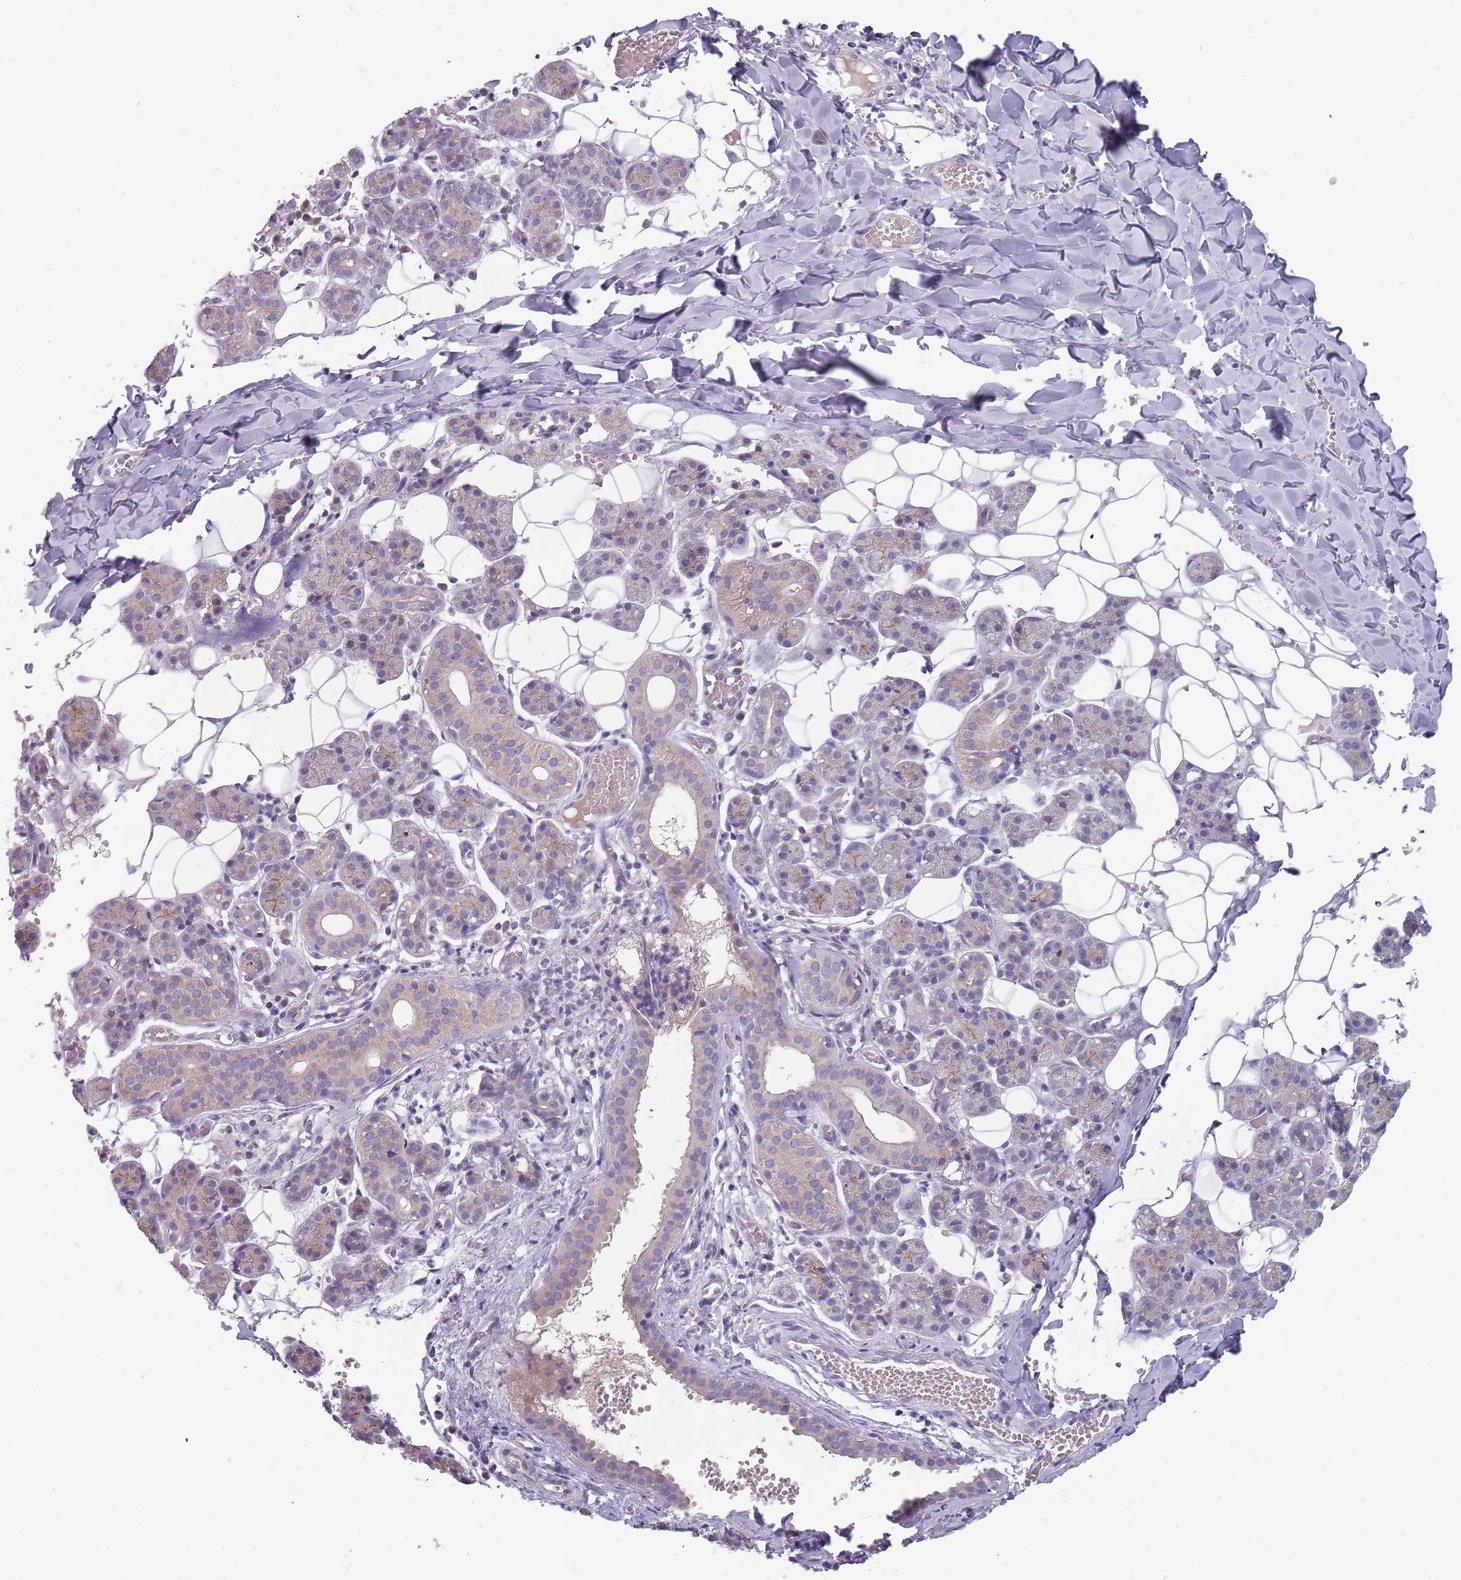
{"staining": {"intensity": "weak", "quantity": "25%-75%", "location": "cytoplasmic/membranous"}, "tissue": "salivary gland", "cell_type": "Glandular cells", "image_type": "normal", "snomed": [{"axis": "morphology", "description": "Normal tissue, NOS"}, {"axis": "topography", "description": "Salivary gland"}], "caption": "A histopathology image of human salivary gland stained for a protein exhibits weak cytoplasmic/membranous brown staining in glandular cells. Using DAB (3,3'-diaminobenzidine) (brown) and hematoxylin (blue) stains, captured at high magnification using brightfield microscopy.", "gene": "CMTR2", "patient": {"sex": "female", "age": 33}}